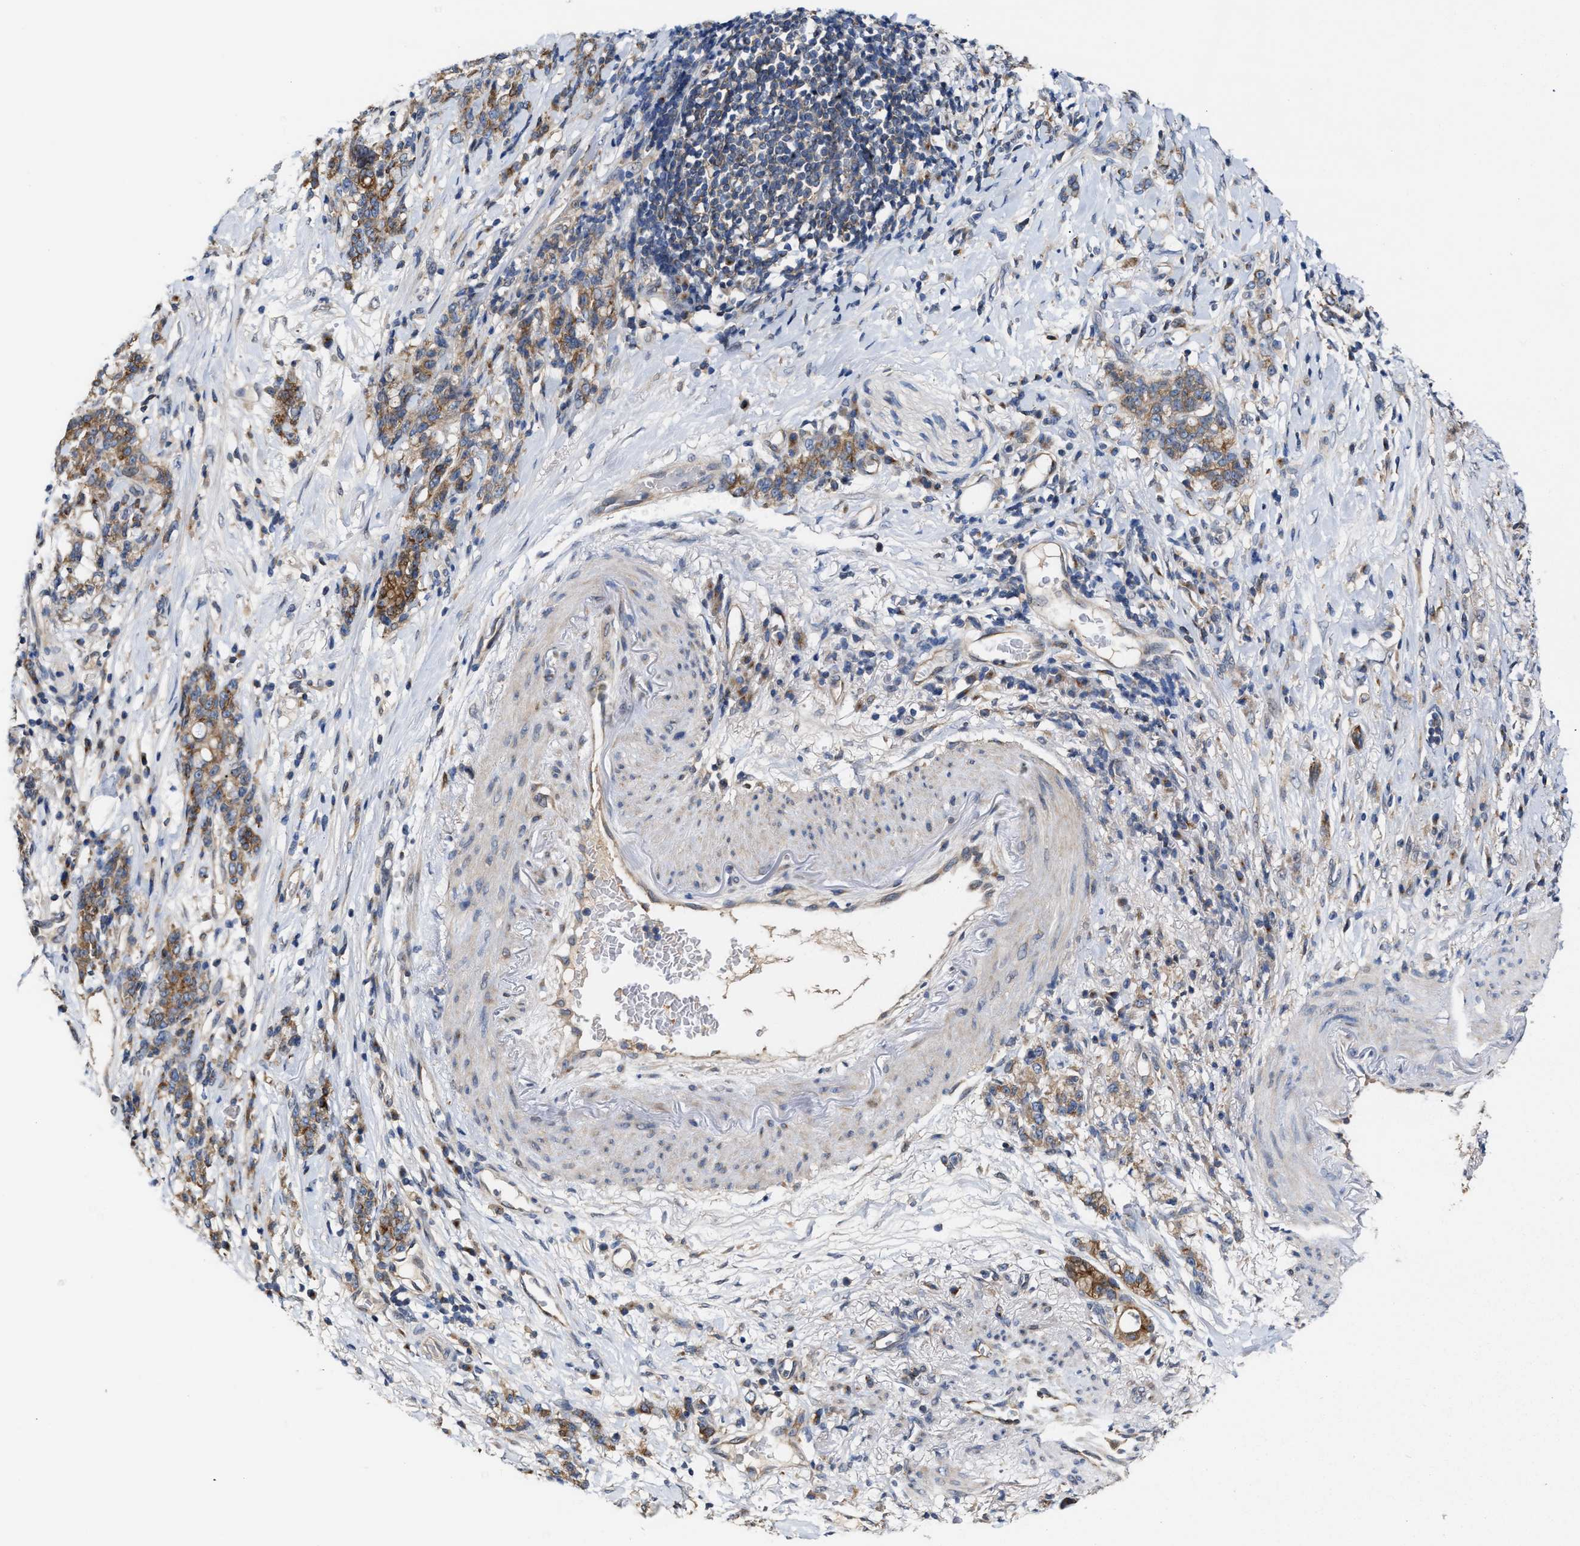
{"staining": {"intensity": "moderate", "quantity": ">75%", "location": "cytoplasmic/membranous"}, "tissue": "stomach cancer", "cell_type": "Tumor cells", "image_type": "cancer", "snomed": [{"axis": "morphology", "description": "Adenocarcinoma, NOS"}, {"axis": "topography", "description": "Stomach, lower"}], "caption": "Adenocarcinoma (stomach) stained for a protein displays moderate cytoplasmic/membranous positivity in tumor cells. (DAB (3,3'-diaminobenzidine) IHC with brightfield microscopy, high magnification).", "gene": "BBLN", "patient": {"sex": "male", "age": 88}}